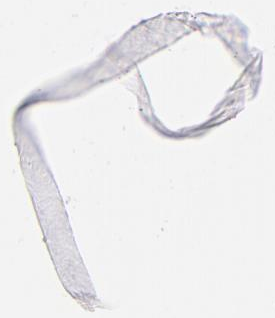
{"staining": {"intensity": "strong", "quantity": ">75%", "location": "nuclear"}, "tissue": "skin cancer", "cell_type": "Tumor cells", "image_type": "cancer", "snomed": [{"axis": "morphology", "description": "Squamous cell carcinoma, NOS"}, {"axis": "topography", "description": "Skin"}], "caption": "A photomicrograph of skin cancer (squamous cell carcinoma) stained for a protein demonstrates strong nuclear brown staining in tumor cells. (Brightfield microscopy of DAB IHC at high magnification).", "gene": "MRE11", "patient": {"sex": "male", "age": 24}}